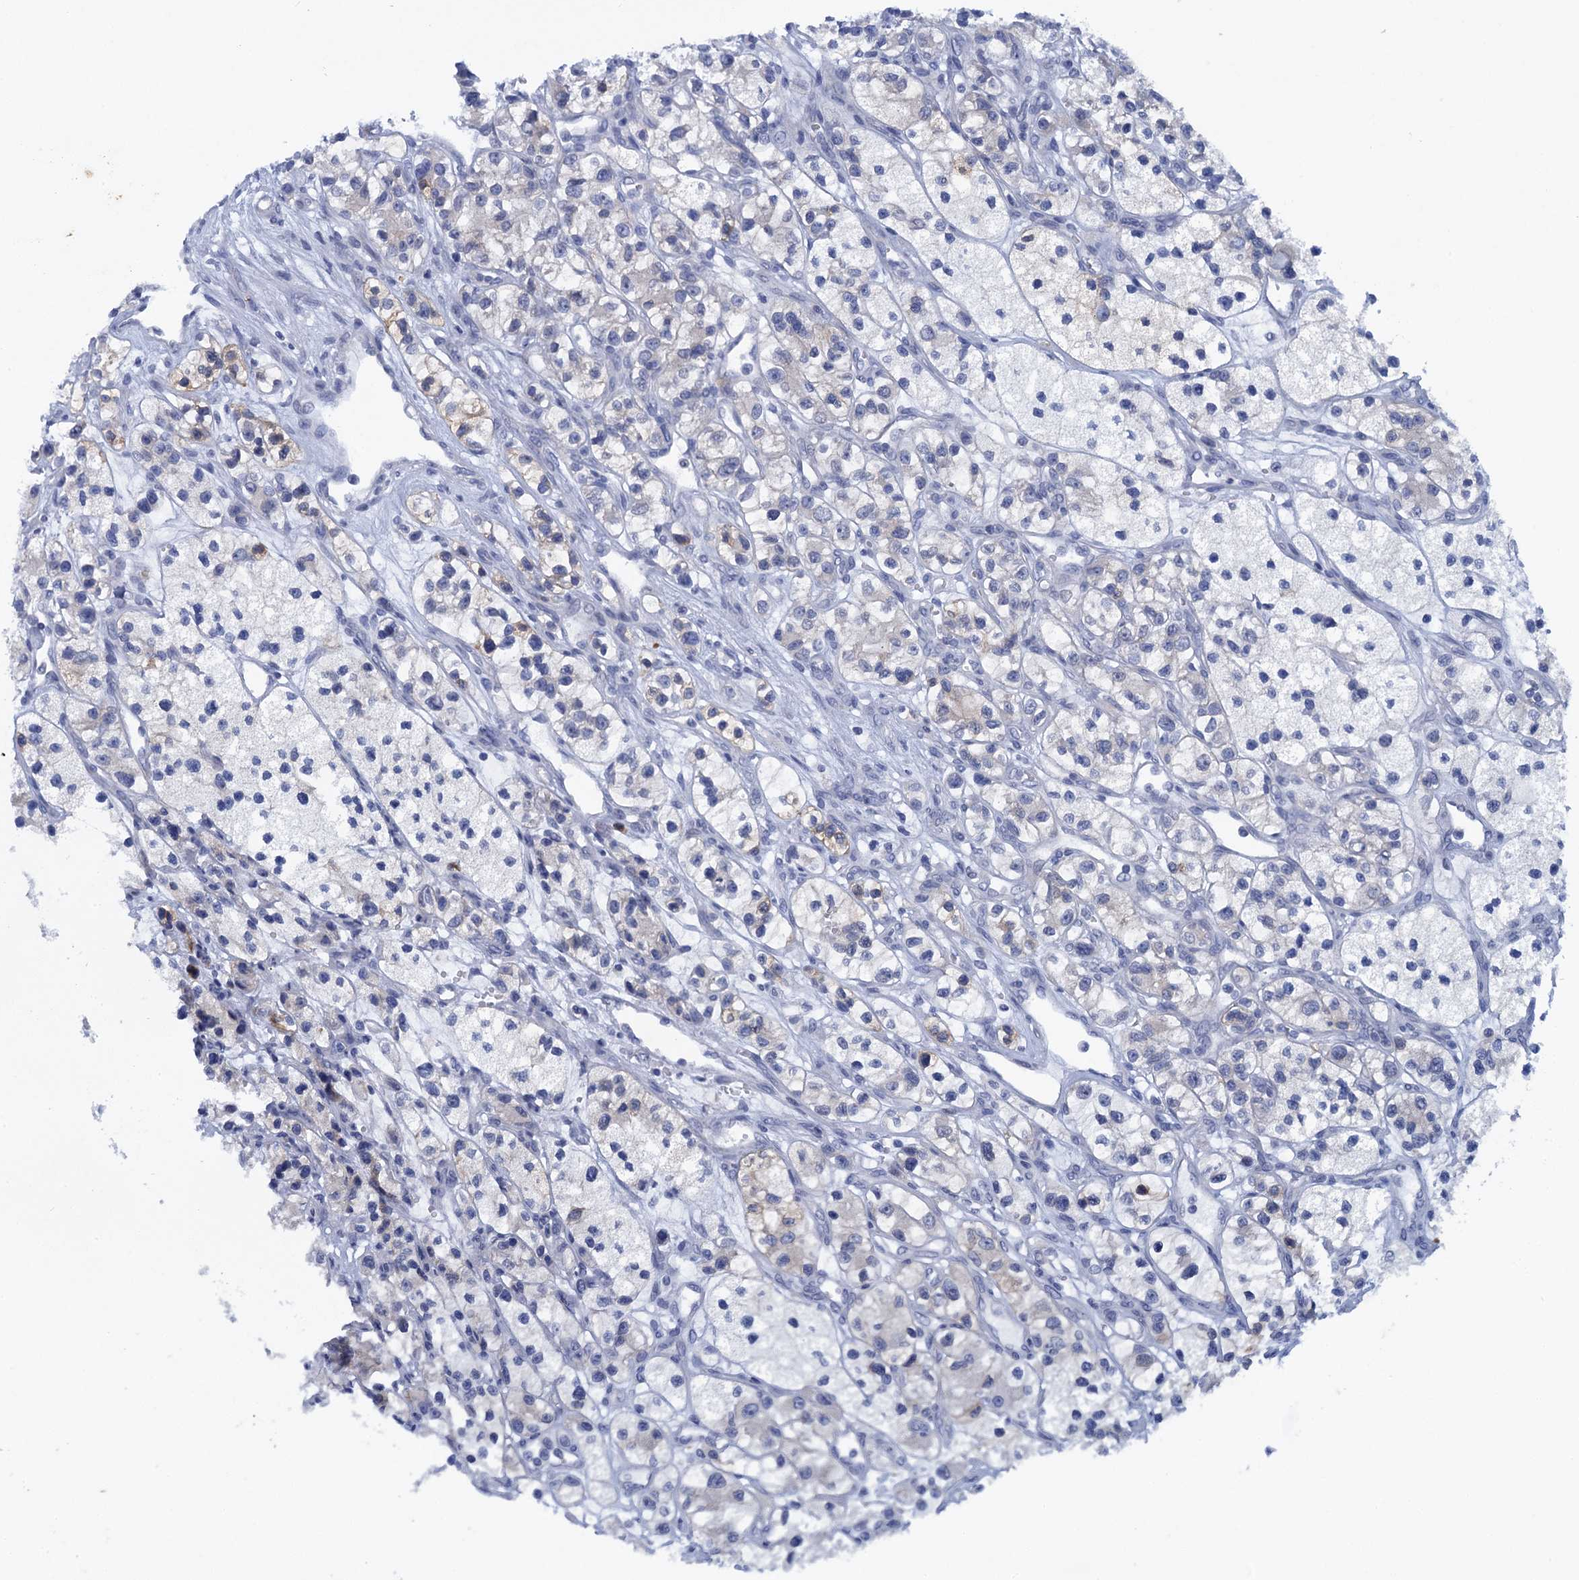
{"staining": {"intensity": "negative", "quantity": "none", "location": "none"}, "tissue": "renal cancer", "cell_type": "Tumor cells", "image_type": "cancer", "snomed": [{"axis": "morphology", "description": "Adenocarcinoma, NOS"}, {"axis": "topography", "description": "Kidney"}], "caption": "This is a photomicrograph of IHC staining of renal cancer (adenocarcinoma), which shows no positivity in tumor cells.", "gene": "SCEL", "patient": {"sex": "female", "age": 57}}